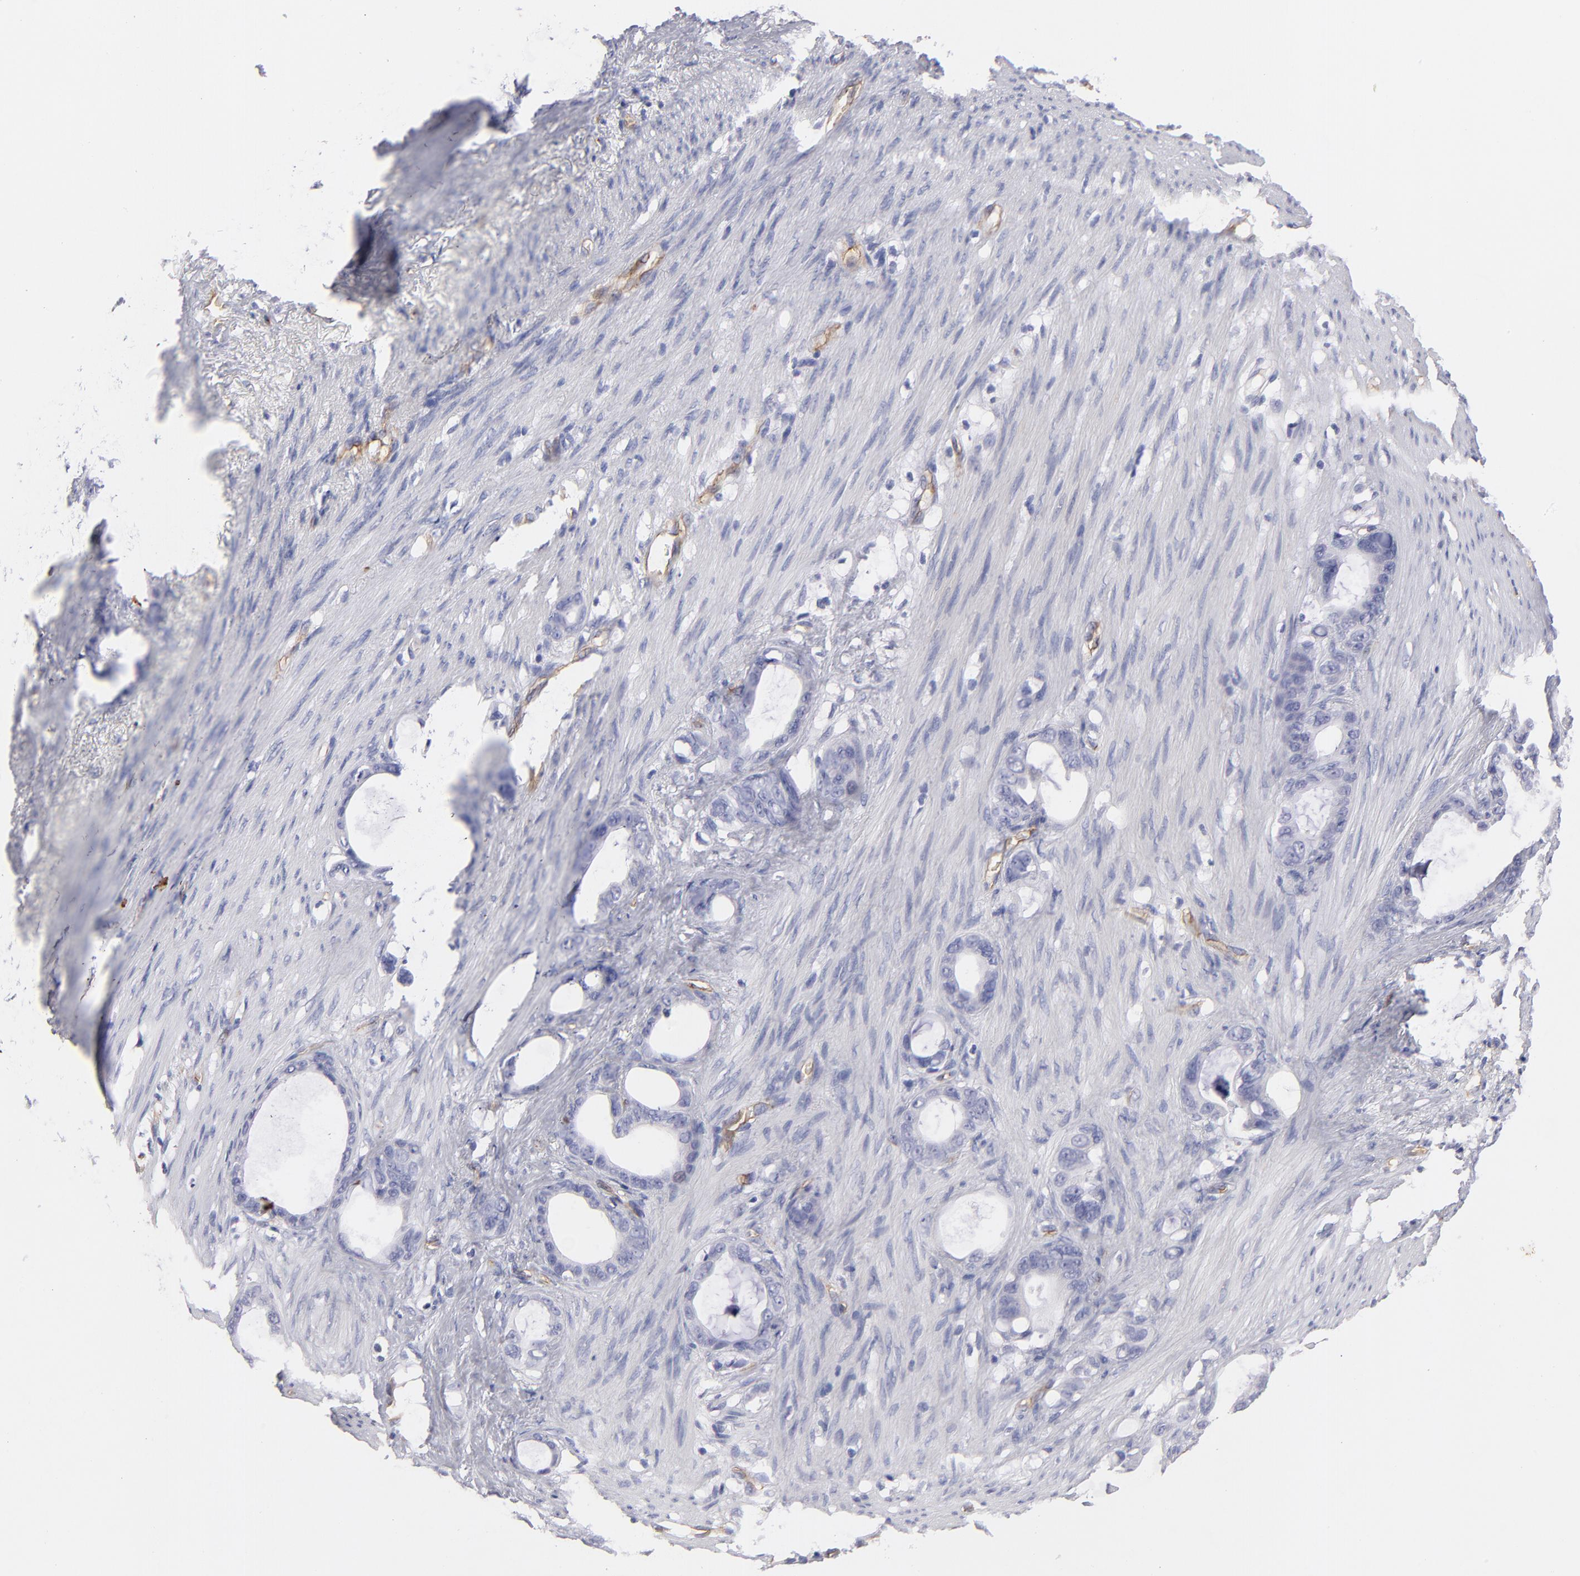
{"staining": {"intensity": "negative", "quantity": "none", "location": "none"}, "tissue": "stomach cancer", "cell_type": "Tumor cells", "image_type": "cancer", "snomed": [{"axis": "morphology", "description": "Adenocarcinoma, NOS"}, {"axis": "topography", "description": "Stomach"}], "caption": "Adenocarcinoma (stomach) was stained to show a protein in brown. There is no significant staining in tumor cells.", "gene": "PLVAP", "patient": {"sex": "female", "age": 75}}